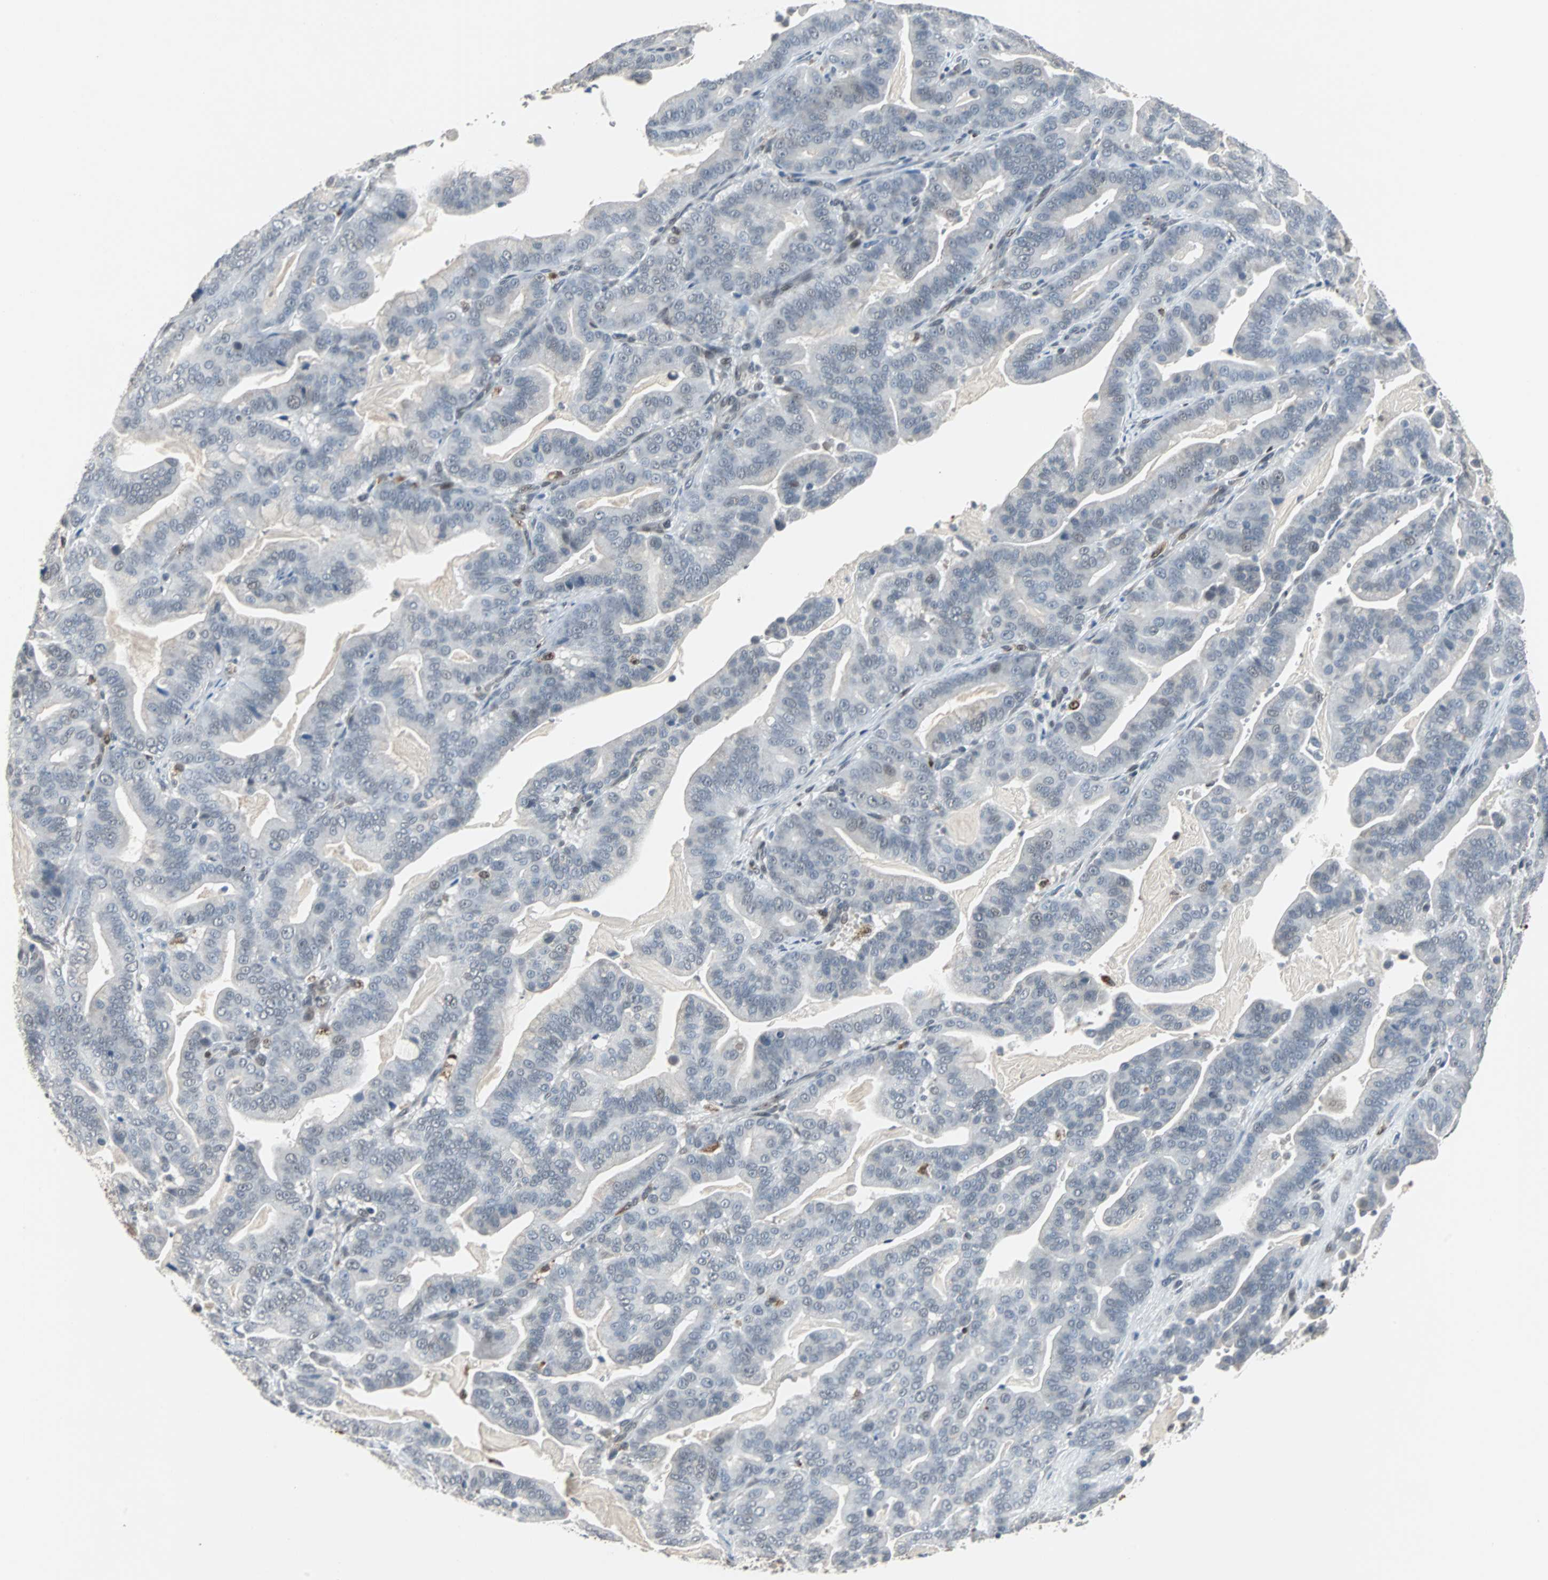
{"staining": {"intensity": "negative", "quantity": "none", "location": "none"}, "tissue": "pancreatic cancer", "cell_type": "Tumor cells", "image_type": "cancer", "snomed": [{"axis": "morphology", "description": "Adenocarcinoma, NOS"}, {"axis": "topography", "description": "Pancreas"}], "caption": "Immunohistochemical staining of adenocarcinoma (pancreatic) demonstrates no significant staining in tumor cells. (Brightfield microscopy of DAB (3,3'-diaminobenzidine) IHC at high magnification).", "gene": "HLX", "patient": {"sex": "male", "age": 63}}